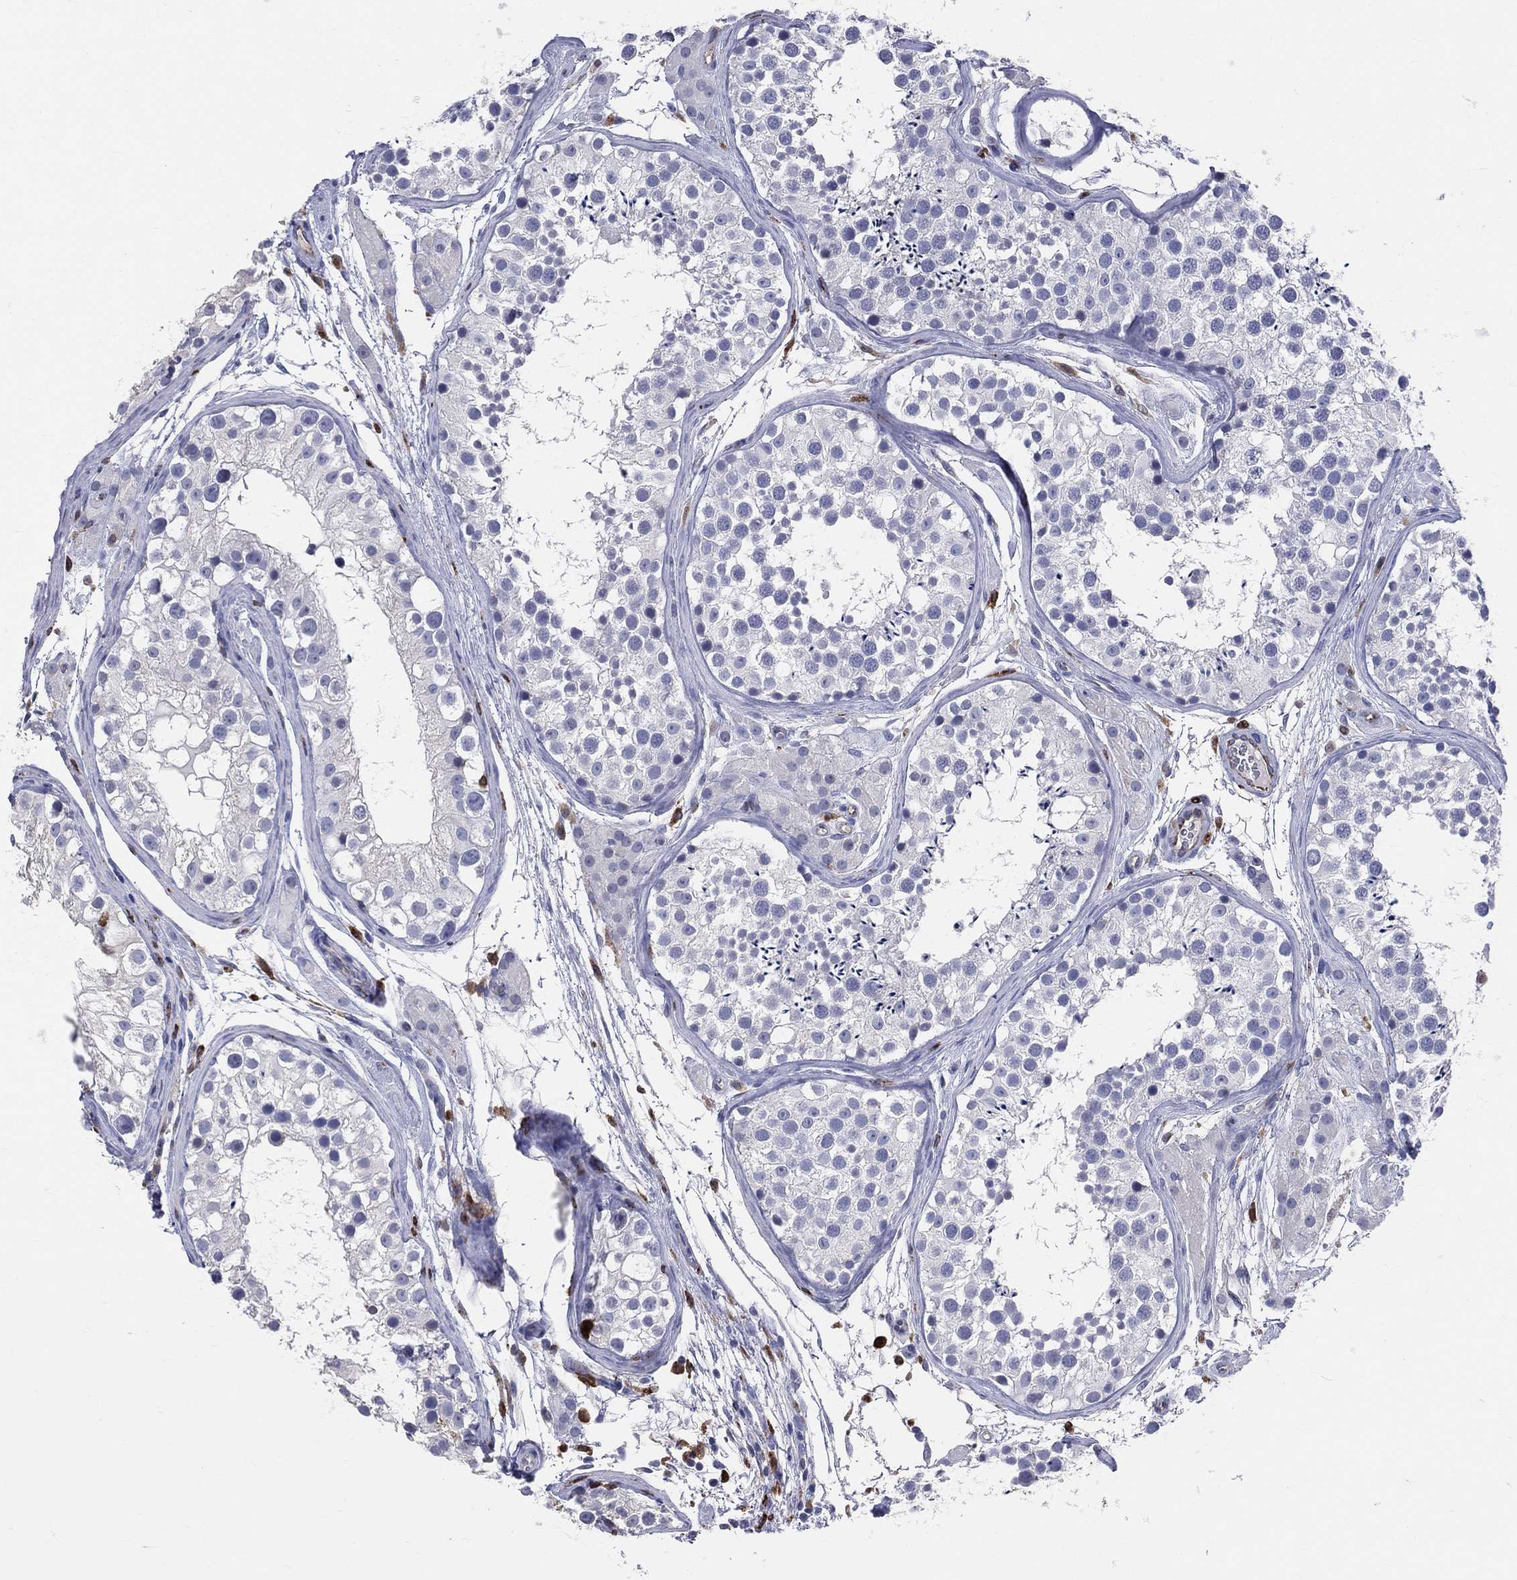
{"staining": {"intensity": "negative", "quantity": "none", "location": "none"}, "tissue": "testis", "cell_type": "Cells in seminiferous ducts", "image_type": "normal", "snomed": [{"axis": "morphology", "description": "Normal tissue, NOS"}, {"axis": "topography", "description": "Testis"}], "caption": "There is no significant positivity in cells in seminiferous ducts of testis. (Stains: DAB (3,3'-diaminobenzidine) immunohistochemistry (IHC) with hematoxylin counter stain, Microscopy: brightfield microscopy at high magnification).", "gene": "CD74", "patient": {"sex": "male", "age": 31}}